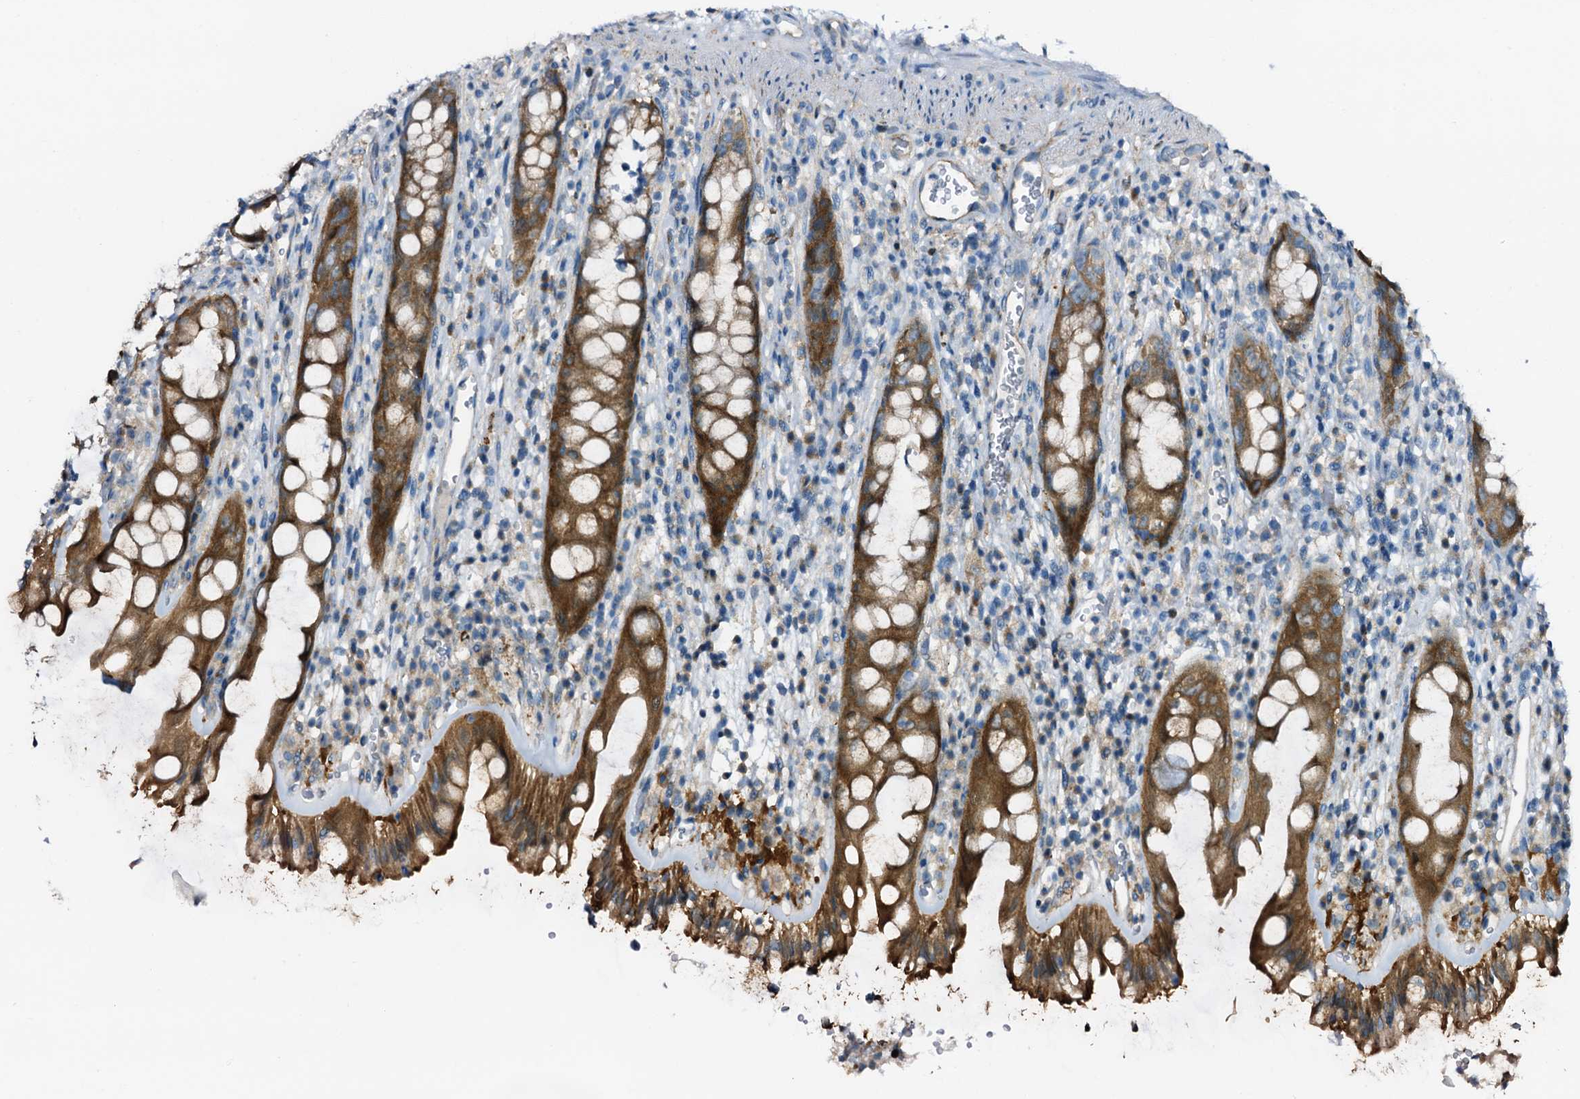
{"staining": {"intensity": "moderate", "quantity": ">75%", "location": "cytoplasmic/membranous"}, "tissue": "rectum", "cell_type": "Glandular cells", "image_type": "normal", "snomed": [{"axis": "morphology", "description": "Normal tissue, NOS"}, {"axis": "topography", "description": "Rectum"}], "caption": "DAB immunohistochemical staining of normal rectum exhibits moderate cytoplasmic/membranous protein positivity in approximately >75% of glandular cells.", "gene": "STARD13", "patient": {"sex": "female", "age": 57}}